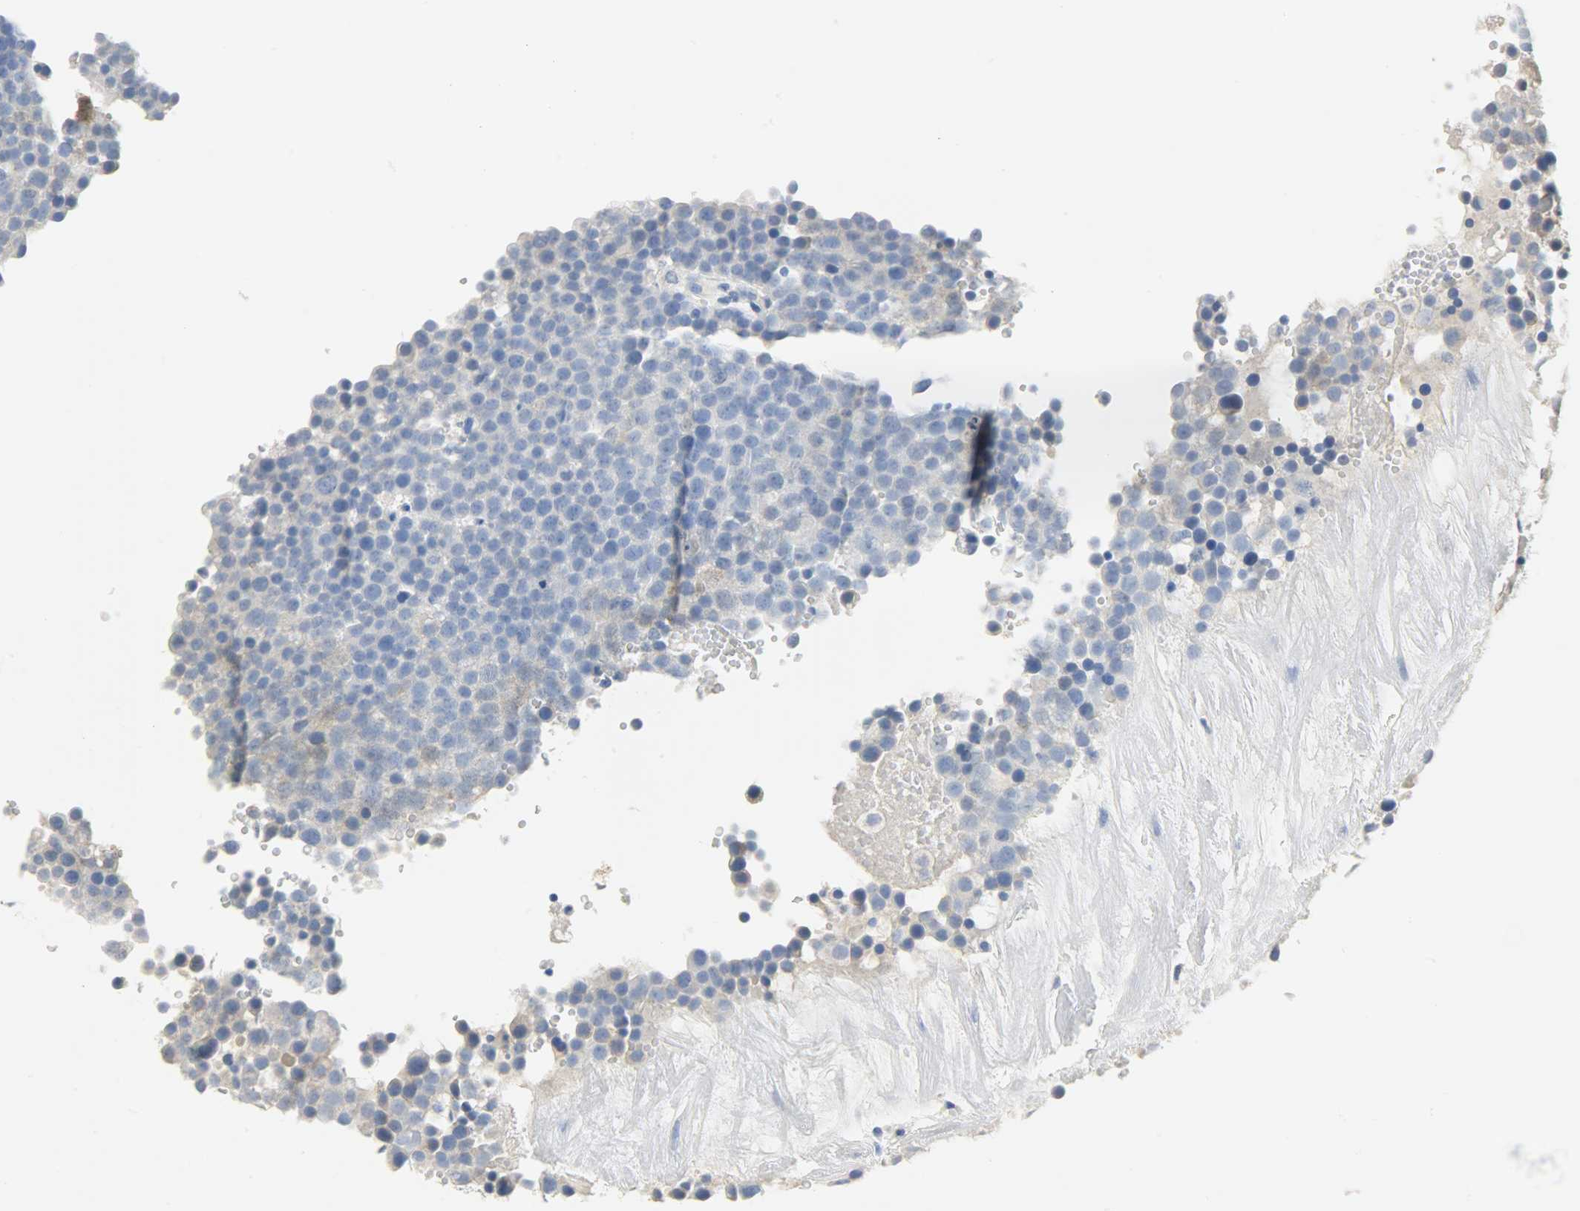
{"staining": {"intensity": "weak", "quantity": "<25%", "location": "cytoplasmic/membranous"}, "tissue": "testis cancer", "cell_type": "Tumor cells", "image_type": "cancer", "snomed": [{"axis": "morphology", "description": "Seminoma, NOS"}, {"axis": "topography", "description": "Testis"}], "caption": "This micrograph is of testis seminoma stained with immunohistochemistry to label a protein in brown with the nuclei are counter-stained blue. There is no expression in tumor cells.", "gene": "CA3", "patient": {"sex": "male", "age": 71}}